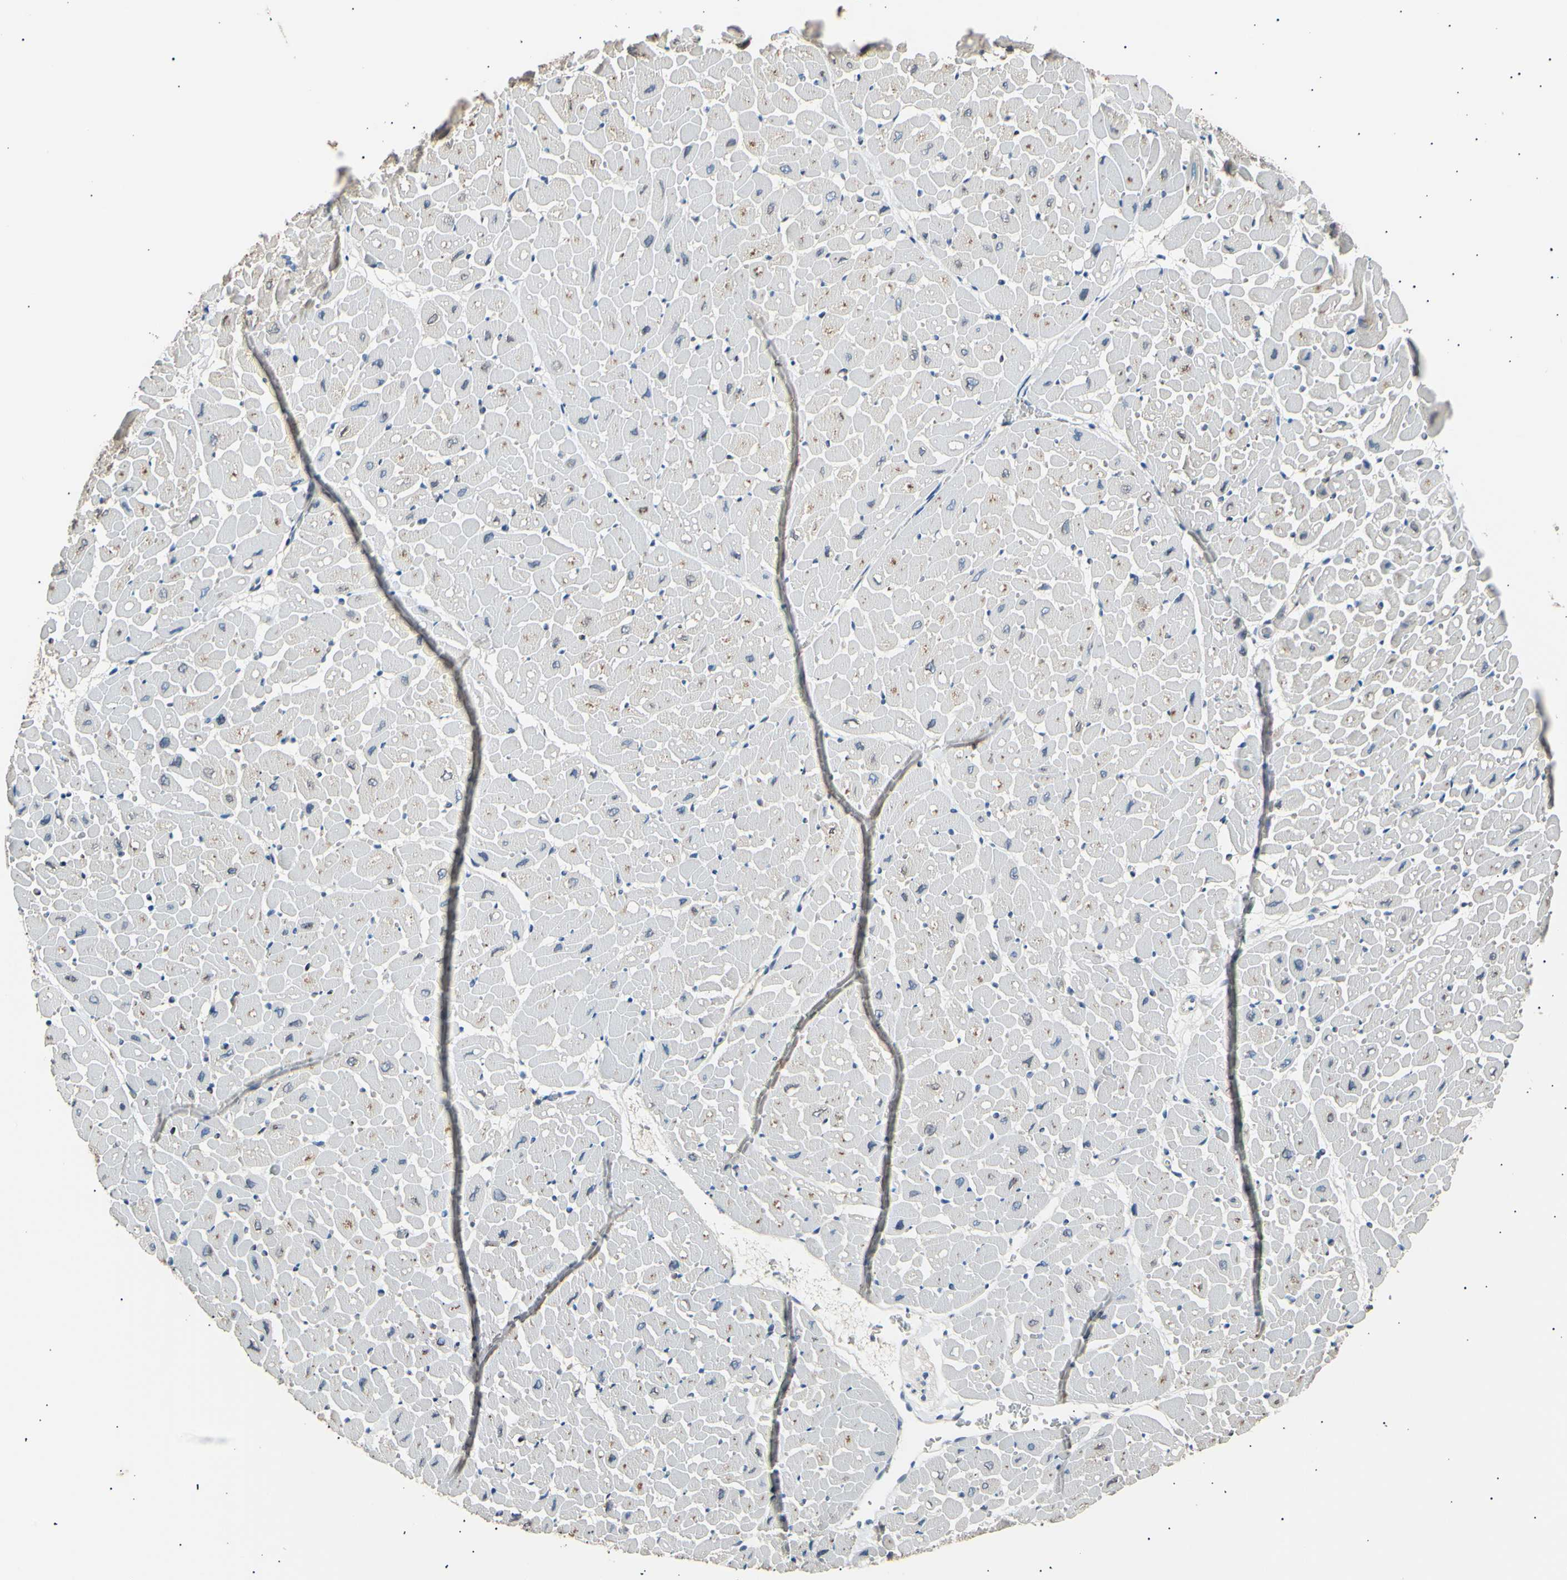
{"staining": {"intensity": "moderate", "quantity": "<25%", "location": "cytoplasmic/membranous"}, "tissue": "heart muscle", "cell_type": "Cardiomyocytes", "image_type": "normal", "snomed": [{"axis": "morphology", "description": "Normal tissue, NOS"}, {"axis": "topography", "description": "Heart"}], "caption": "Brown immunohistochemical staining in benign human heart muscle displays moderate cytoplasmic/membranous staining in about <25% of cardiomyocytes. The staining is performed using DAB (3,3'-diaminobenzidine) brown chromogen to label protein expression. The nuclei are counter-stained blue using hematoxylin.", "gene": "LDLR", "patient": {"sex": "male", "age": 45}}